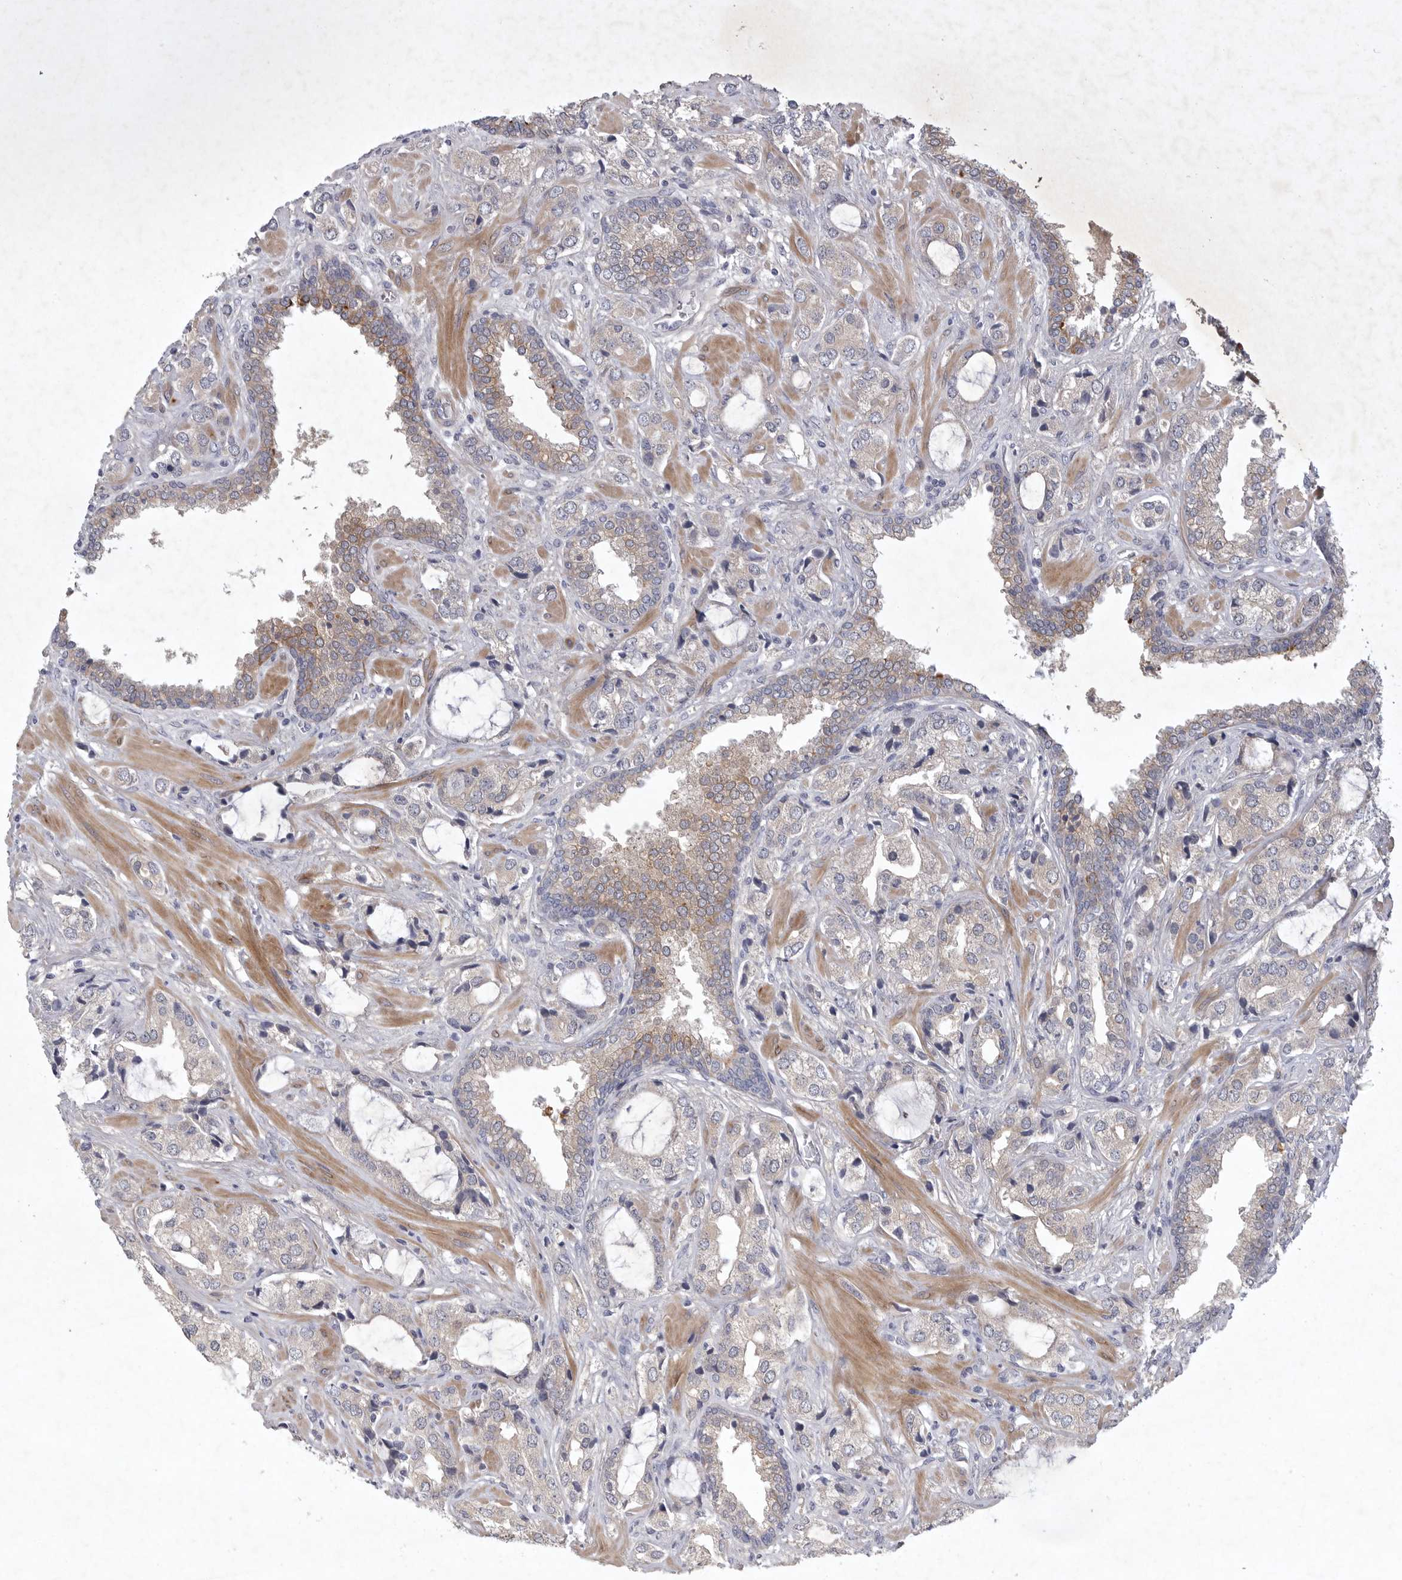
{"staining": {"intensity": "negative", "quantity": "none", "location": "none"}, "tissue": "prostate cancer", "cell_type": "Tumor cells", "image_type": "cancer", "snomed": [{"axis": "morphology", "description": "Adenocarcinoma, High grade"}, {"axis": "topography", "description": "Prostate"}], "caption": "Tumor cells show no significant positivity in high-grade adenocarcinoma (prostate).", "gene": "BZW2", "patient": {"sex": "male", "age": 66}}